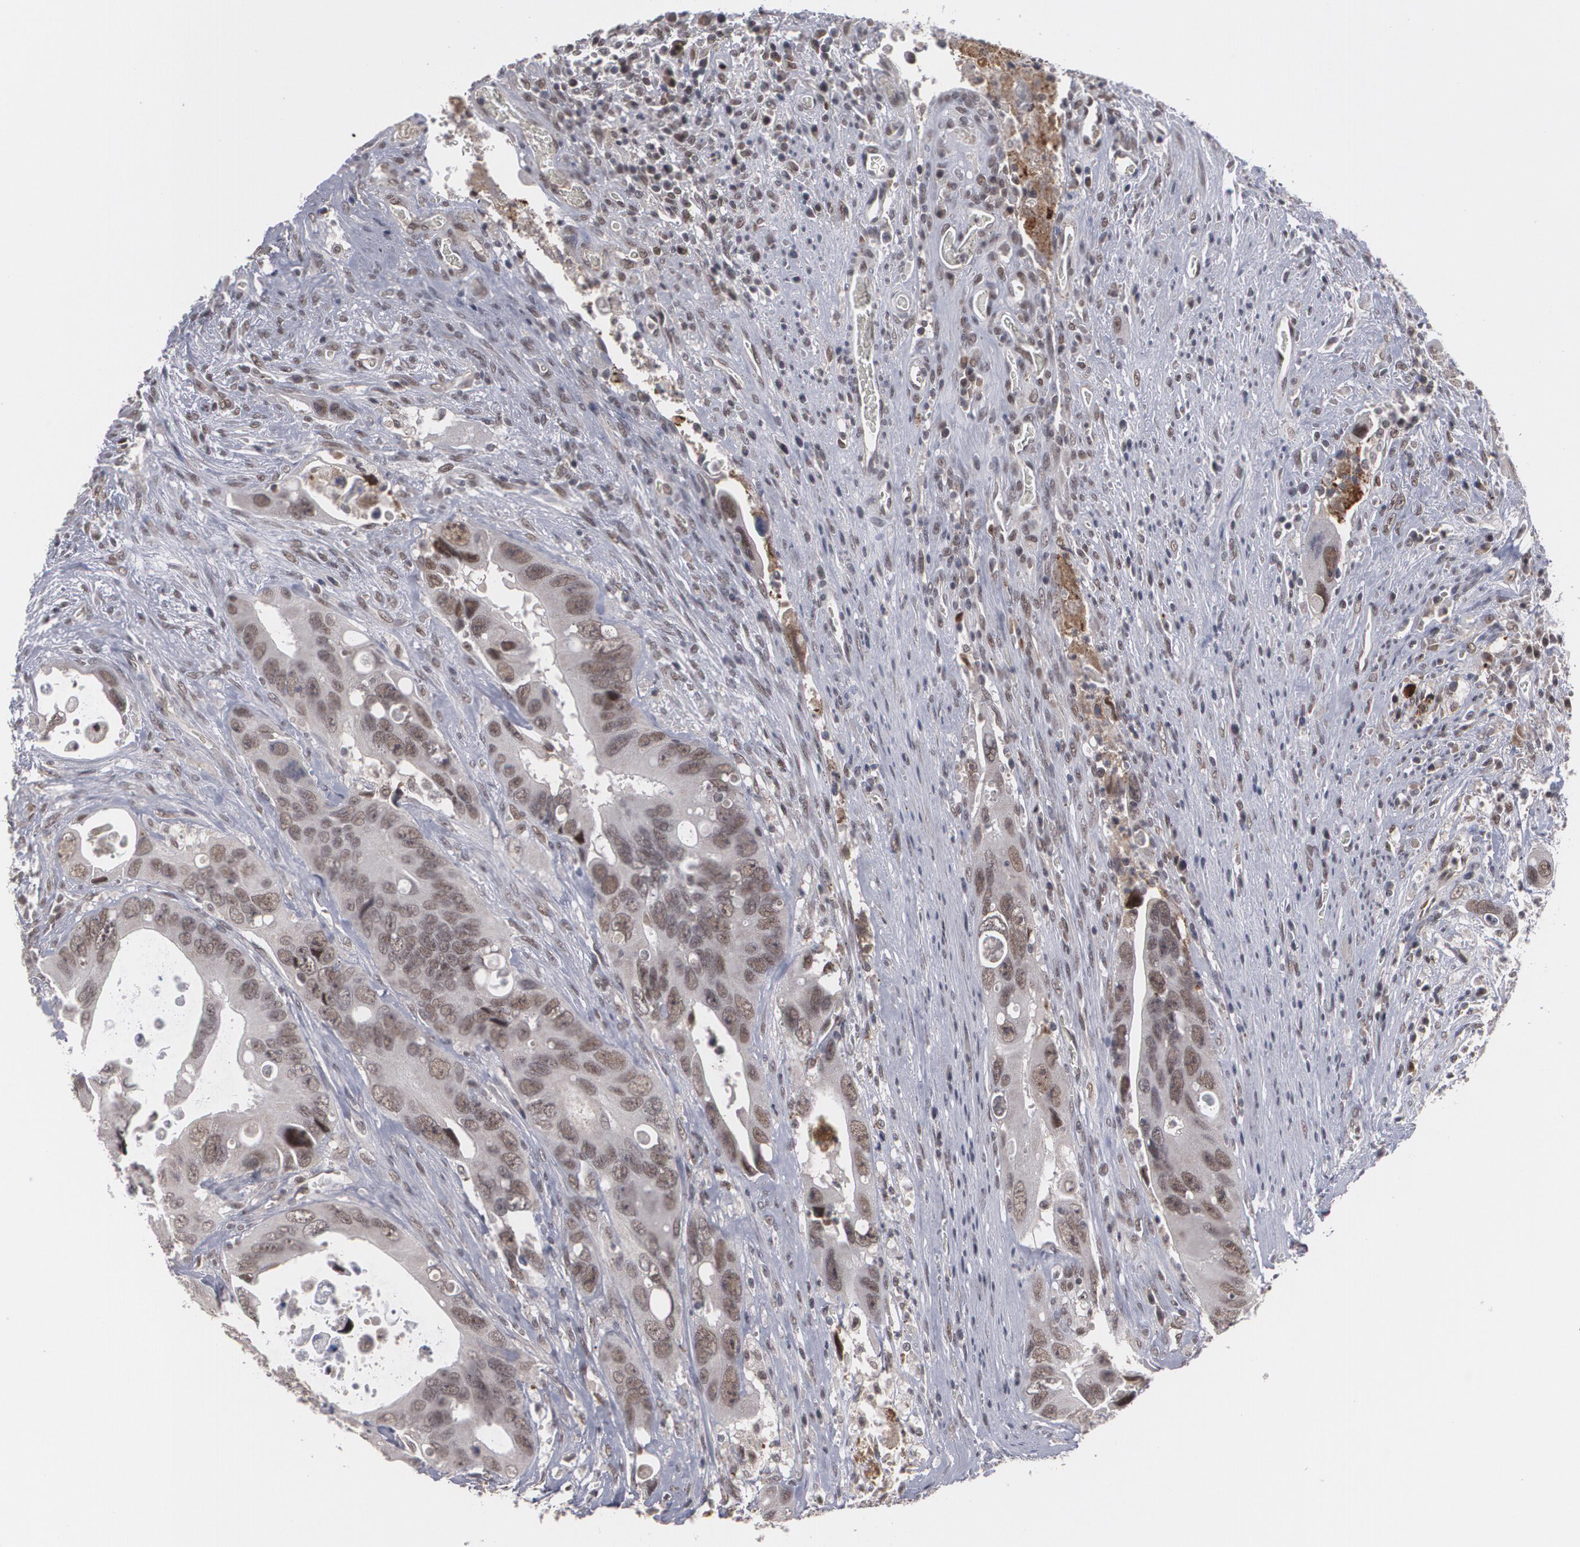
{"staining": {"intensity": "moderate", "quantity": ">75%", "location": "nuclear"}, "tissue": "colorectal cancer", "cell_type": "Tumor cells", "image_type": "cancer", "snomed": [{"axis": "morphology", "description": "Adenocarcinoma, NOS"}, {"axis": "topography", "description": "Rectum"}], "caption": "This is an image of immunohistochemistry (IHC) staining of colorectal cancer, which shows moderate staining in the nuclear of tumor cells.", "gene": "INTS6", "patient": {"sex": "male", "age": 70}}